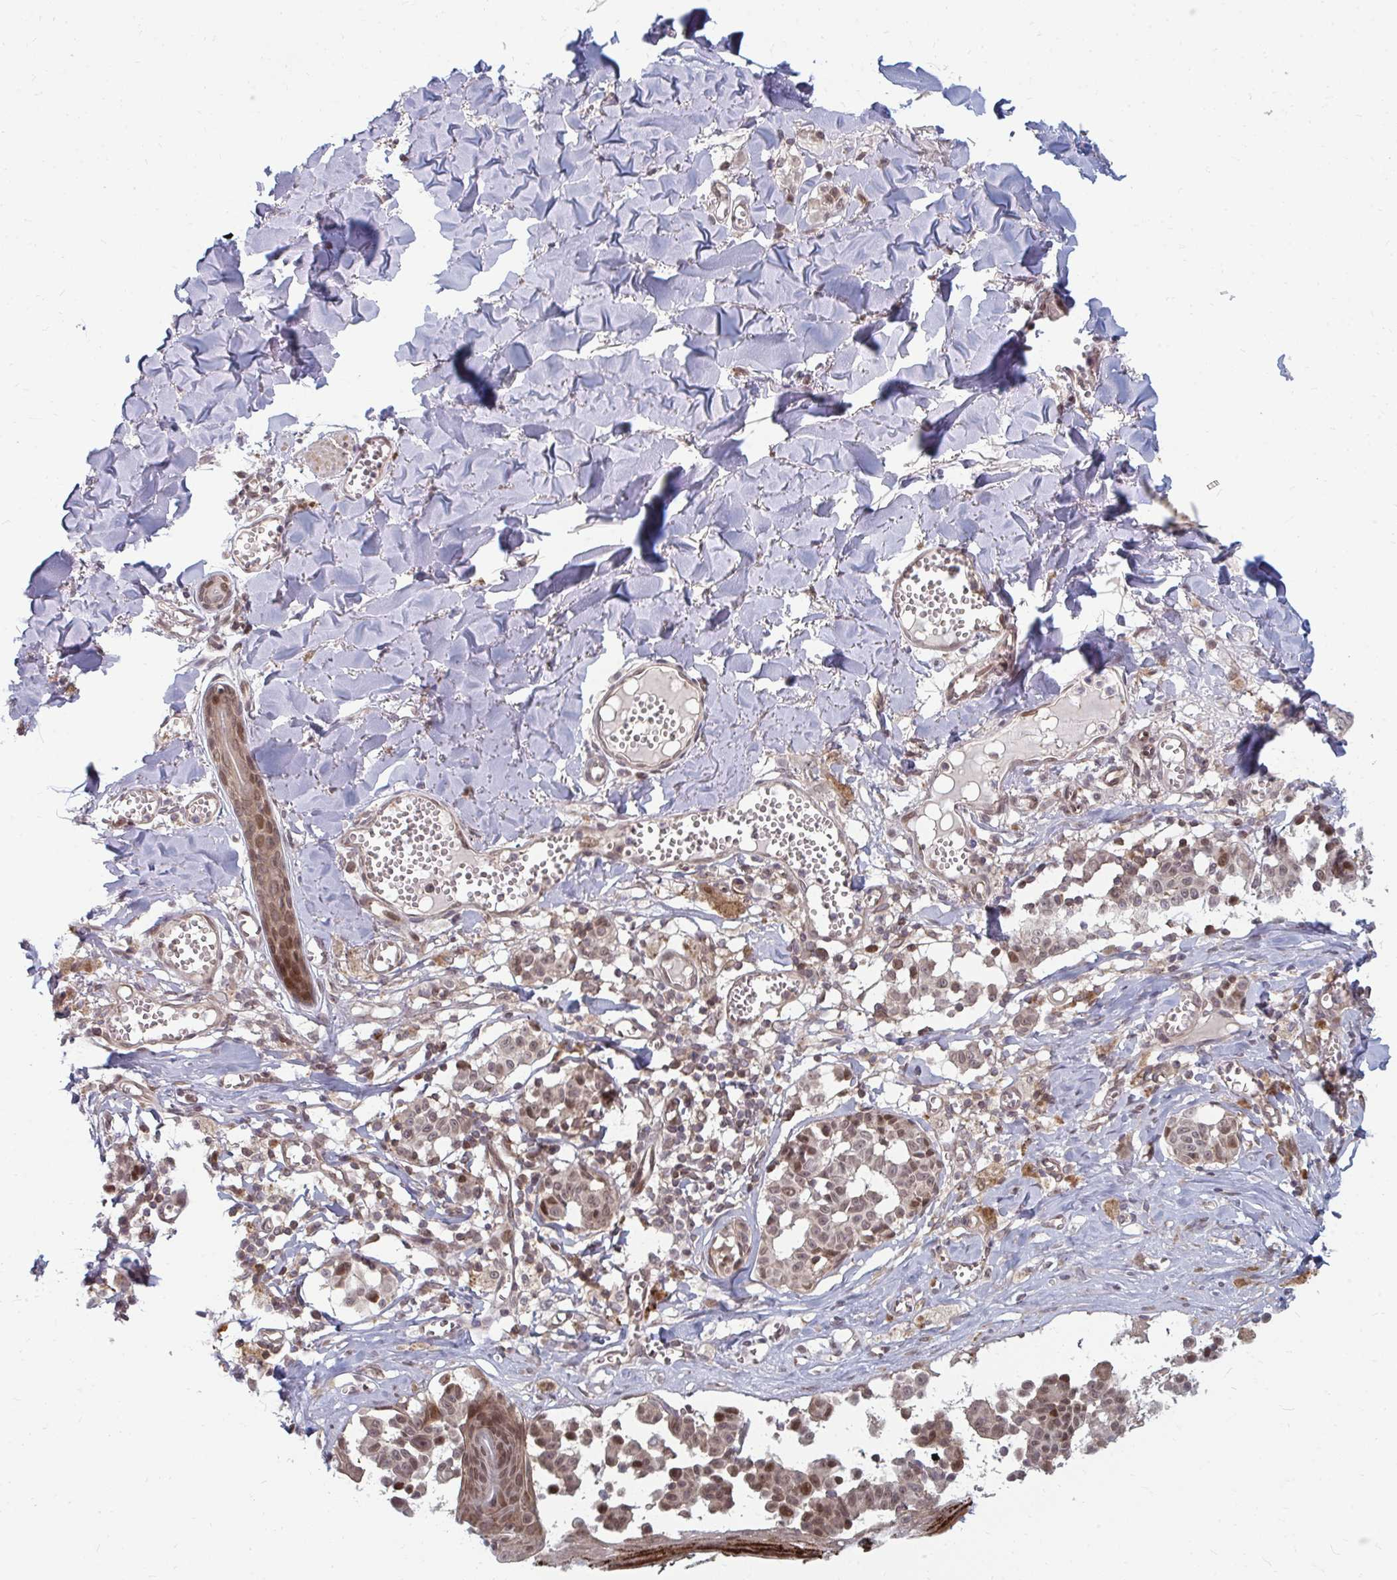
{"staining": {"intensity": "weak", "quantity": "25%-75%", "location": "nuclear"}, "tissue": "melanoma", "cell_type": "Tumor cells", "image_type": "cancer", "snomed": [{"axis": "morphology", "description": "Malignant melanoma, NOS"}, {"axis": "topography", "description": "Skin"}], "caption": "IHC (DAB) staining of human melanoma shows weak nuclear protein expression in about 25%-75% of tumor cells.", "gene": "ZNF285", "patient": {"sex": "female", "age": 43}}